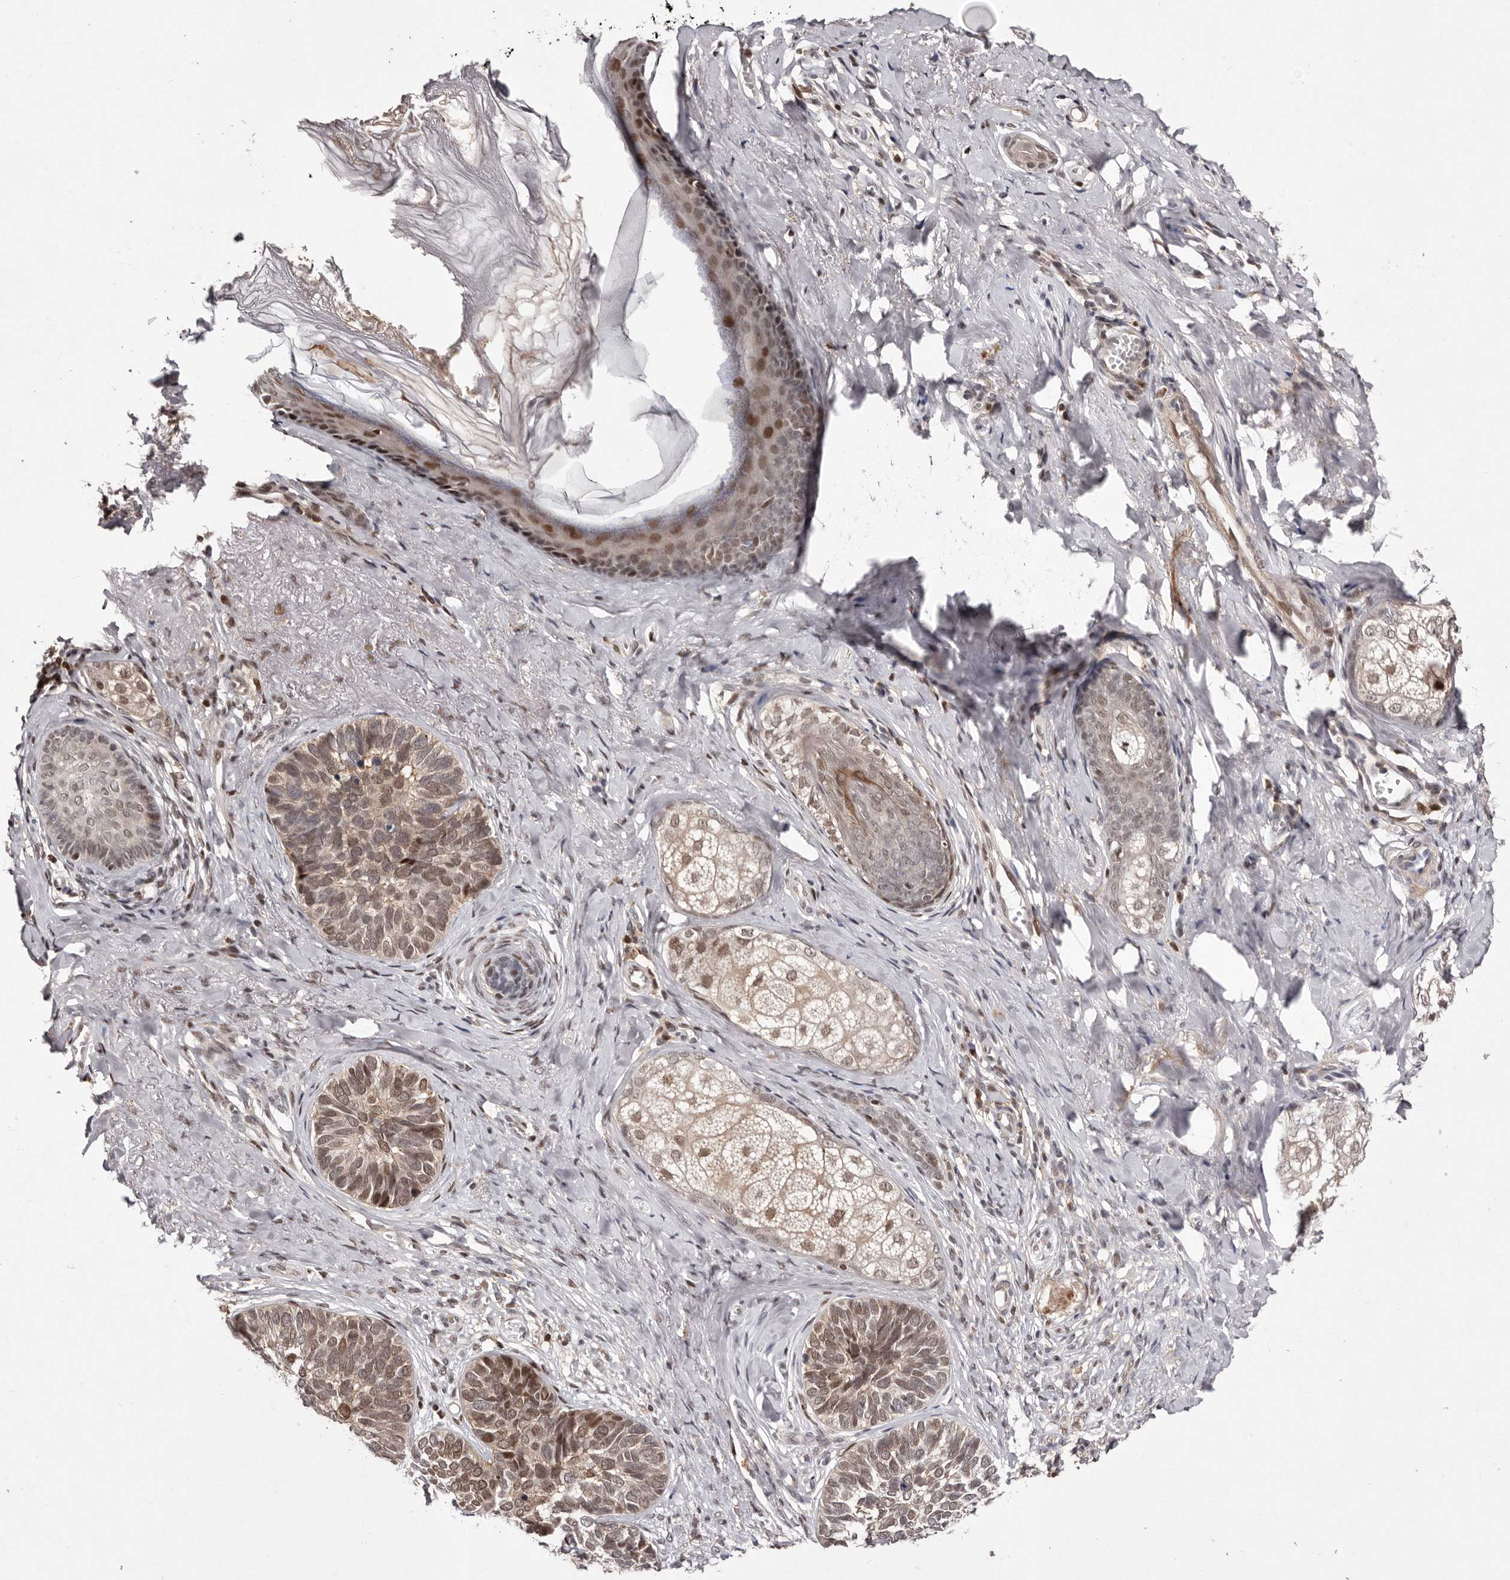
{"staining": {"intensity": "moderate", "quantity": ">75%", "location": "nuclear"}, "tissue": "skin cancer", "cell_type": "Tumor cells", "image_type": "cancer", "snomed": [{"axis": "morphology", "description": "Basal cell carcinoma"}, {"axis": "topography", "description": "Skin"}], "caption": "Immunohistochemical staining of human skin cancer shows medium levels of moderate nuclear staining in approximately >75% of tumor cells.", "gene": "FBXO5", "patient": {"sex": "male", "age": 62}}